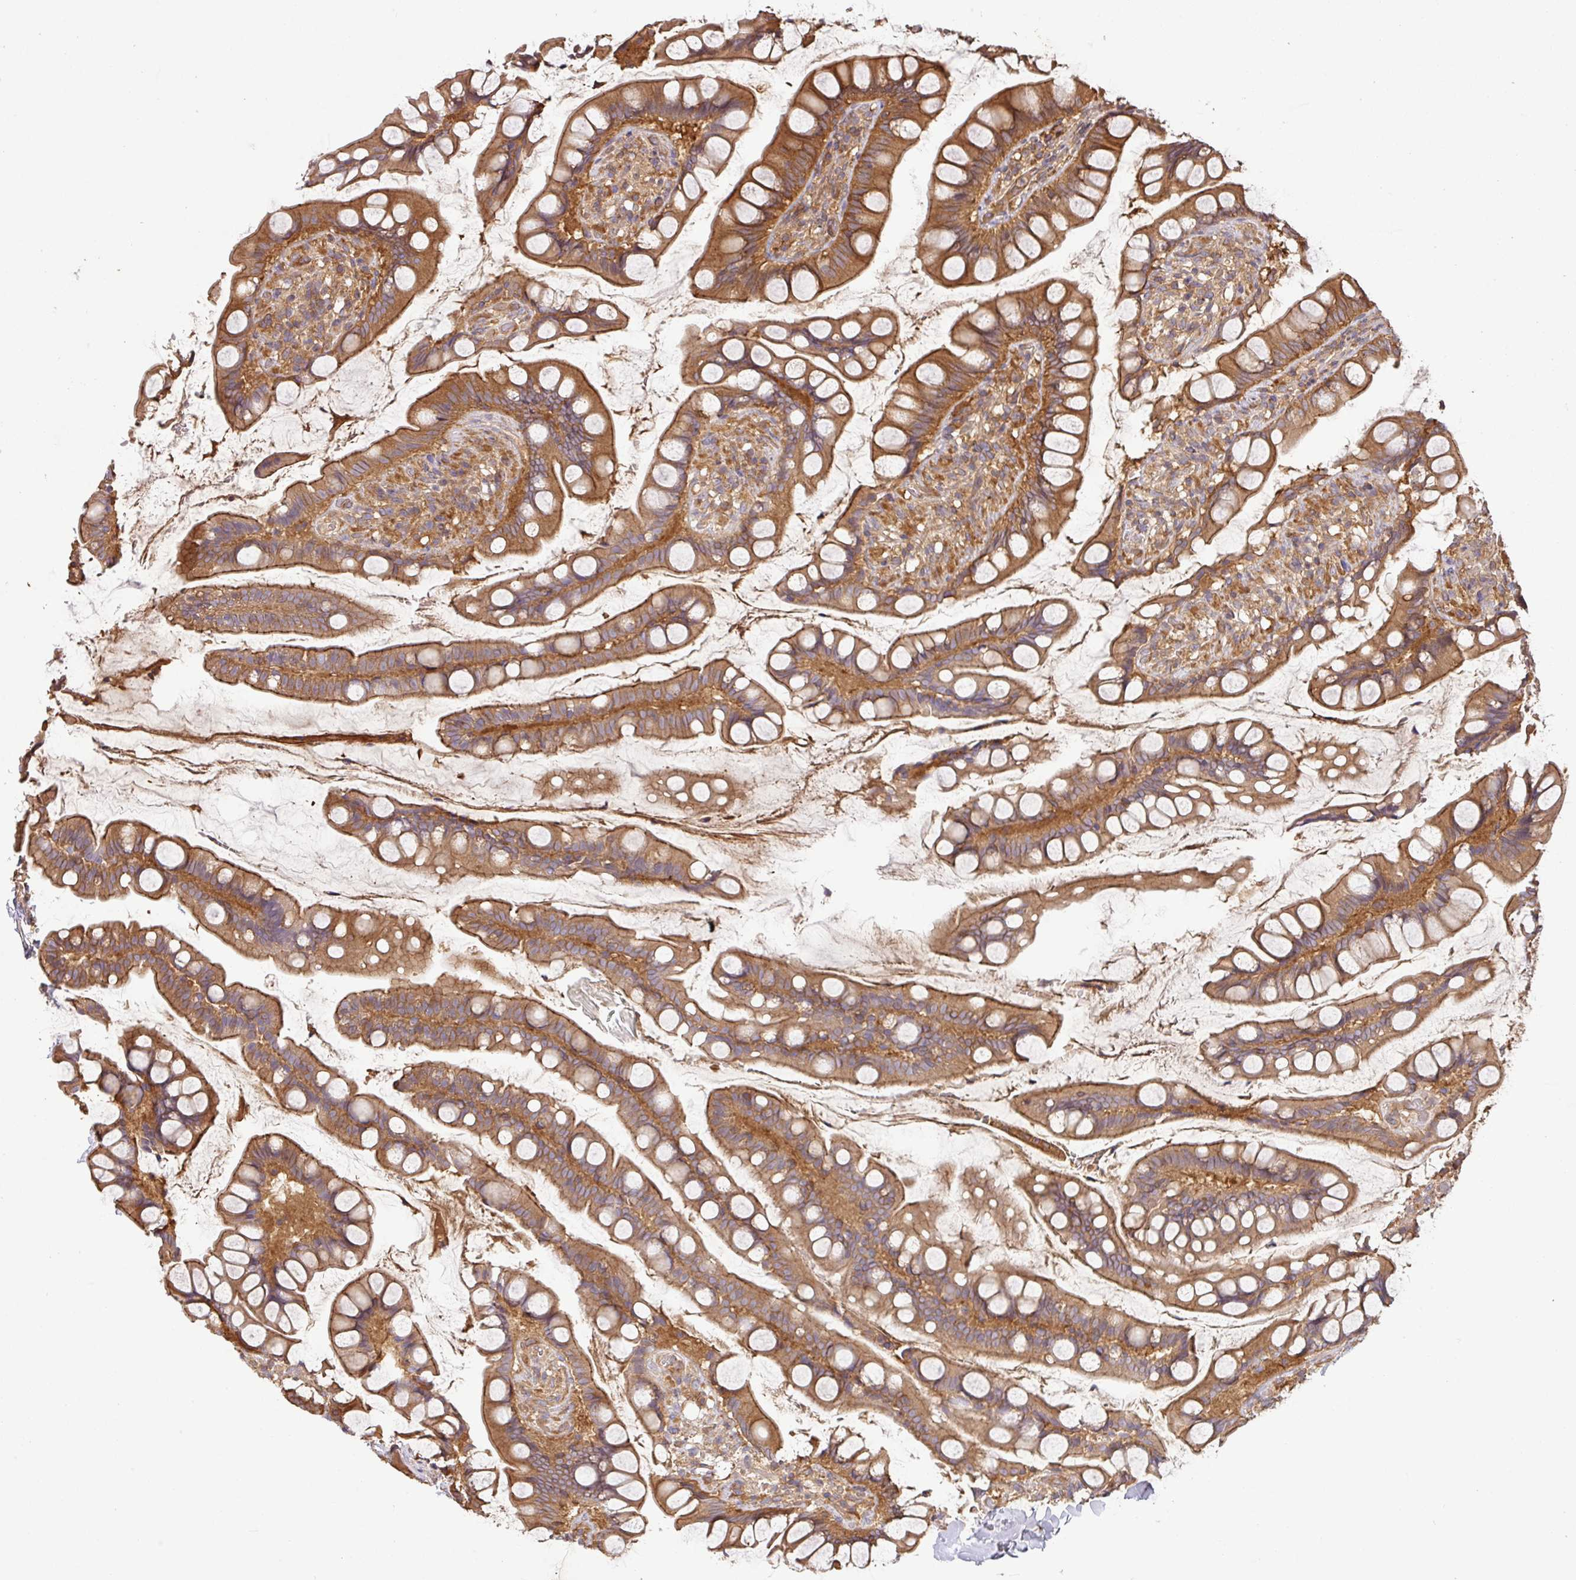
{"staining": {"intensity": "moderate", "quantity": ">75%", "location": "cytoplasmic/membranous"}, "tissue": "small intestine", "cell_type": "Glandular cells", "image_type": "normal", "snomed": [{"axis": "morphology", "description": "Normal tissue, NOS"}, {"axis": "topography", "description": "Small intestine"}], "caption": "Immunohistochemistry staining of unremarkable small intestine, which displays medium levels of moderate cytoplasmic/membranous positivity in about >75% of glandular cells indicating moderate cytoplasmic/membranous protein staining. The staining was performed using DAB (brown) for protein detection and nuclei were counterstained in hematoxylin (blue).", "gene": "GSPT1", "patient": {"sex": "male", "age": 70}}